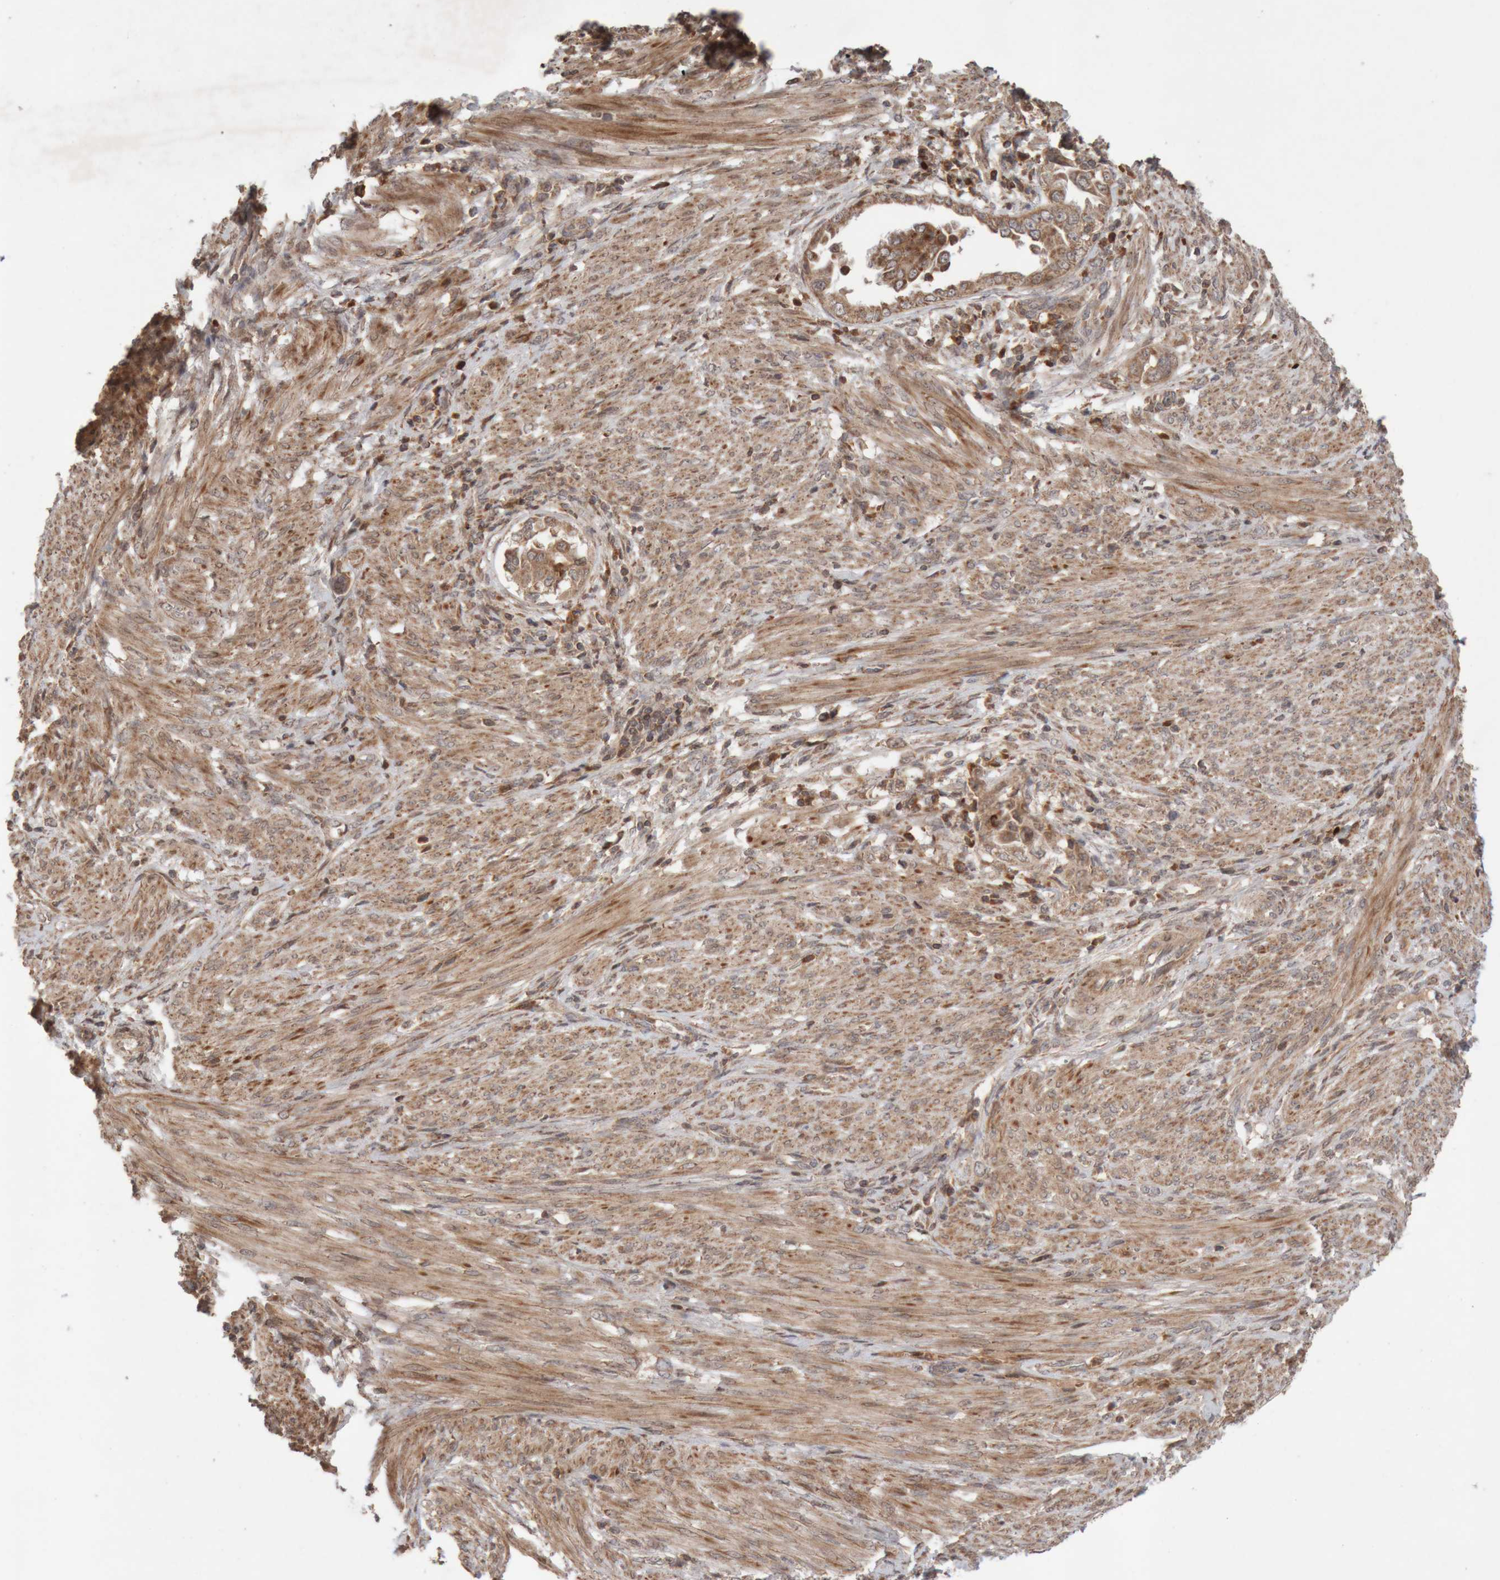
{"staining": {"intensity": "moderate", "quantity": ">75%", "location": "cytoplasmic/membranous"}, "tissue": "endometrial cancer", "cell_type": "Tumor cells", "image_type": "cancer", "snomed": [{"axis": "morphology", "description": "Adenocarcinoma, NOS"}, {"axis": "topography", "description": "Endometrium"}], "caption": "Brown immunohistochemical staining in human endometrial cancer (adenocarcinoma) reveals moderate cytoplasmic/membranous expression in about >75% of tumor cells. (brown staining indicates protein expression, while blue staining denotes nuclei).", "gene": "KIF21B", "patient": {"sex": "female", "age": 85}}